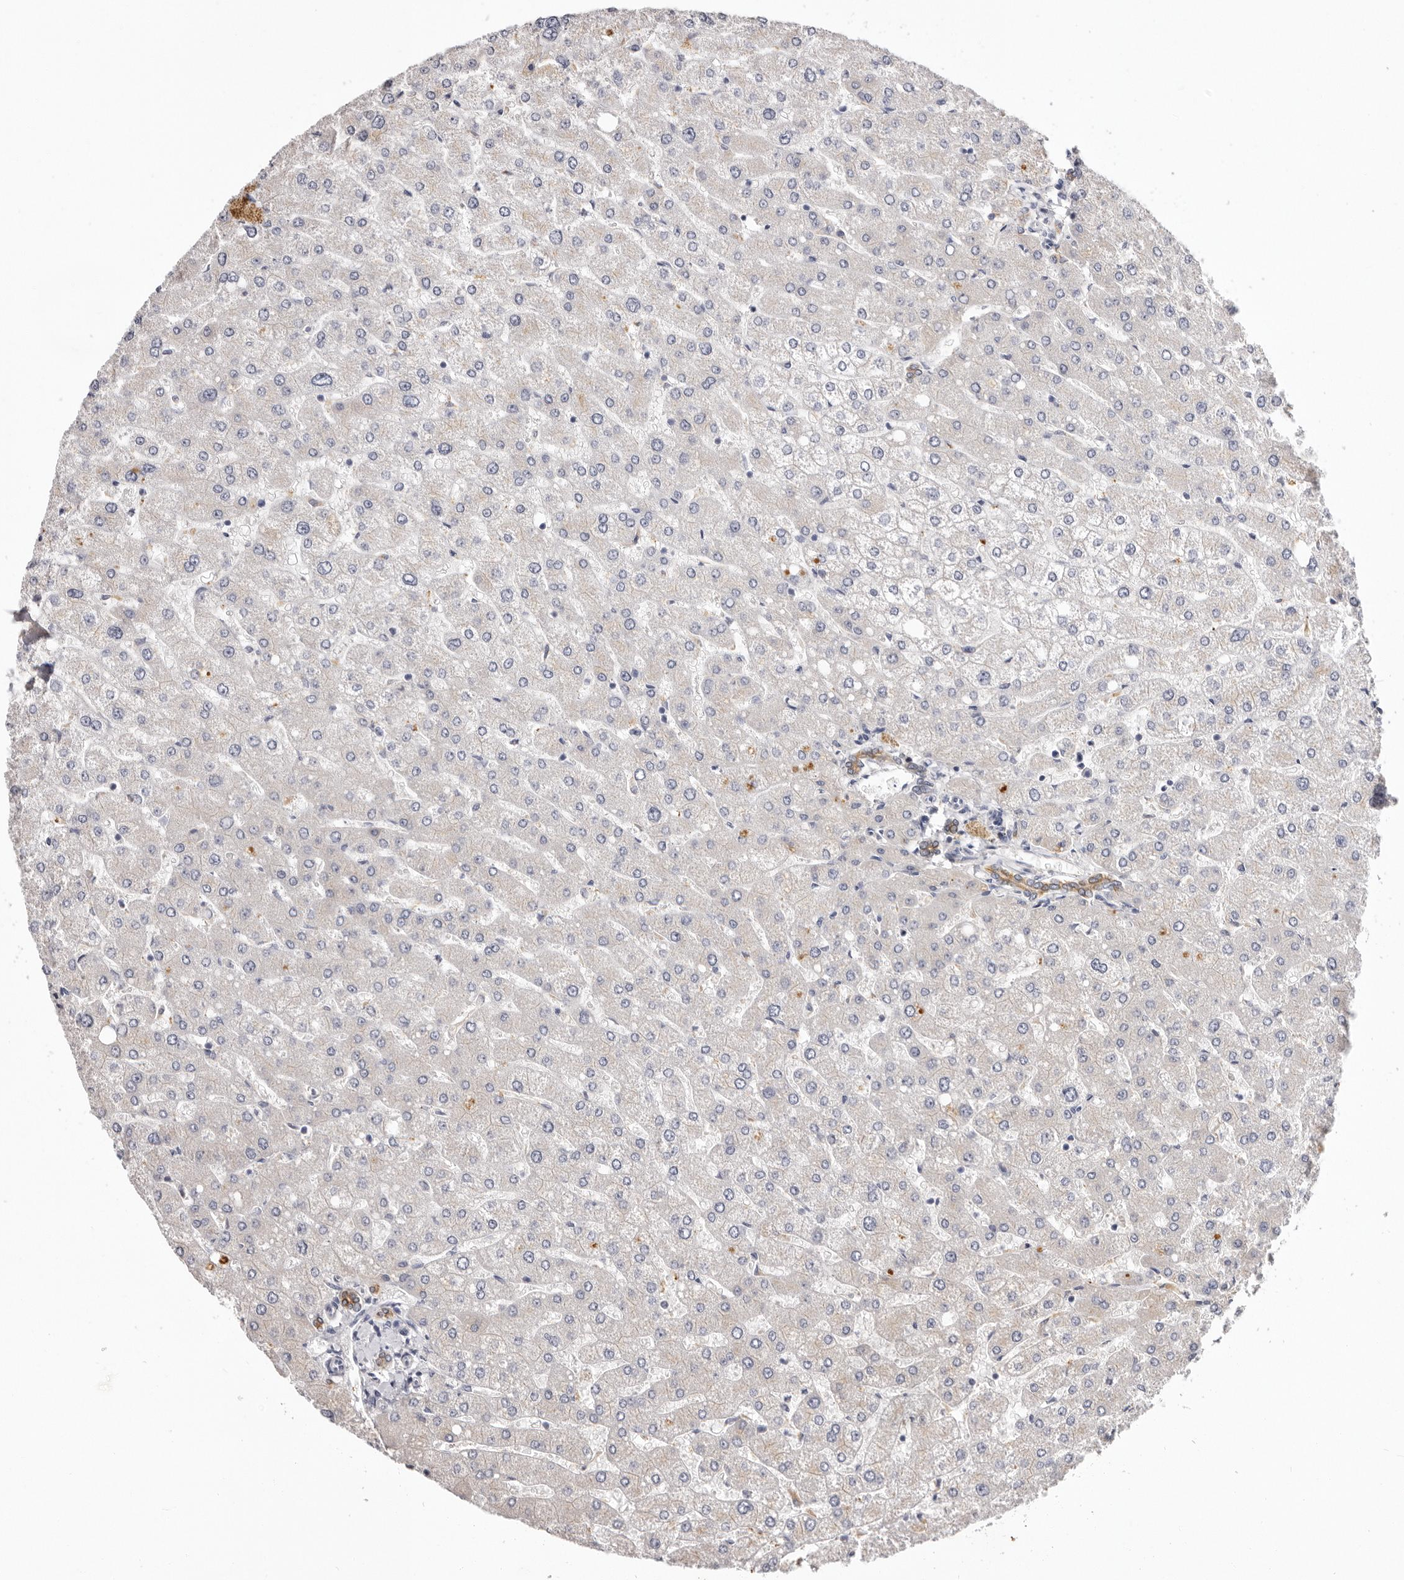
{"staining": {"intensity": "moderate", "quantity": ">75%", "location": "cytoplasmic/membranous"}, "tissue": "liver", "cell_type": "Cholangiocytes", "image_type": "normal", "snomed": [{"axis": "morphology", "description": "Normal tissue, NOS"}, {"axis": "topography", "description": "Liver"}], "caption": "Protein expression analysis of benign liver reveals moderate cytoplasmic/membranous expression in about >75% of cholangiocytes. (DAB (3,3'-diaminobenzidine) = brown stain, brightfield microscopy at high magnification).", "gene": "STK16", "patient": {"sex": "male", "age": 55}}